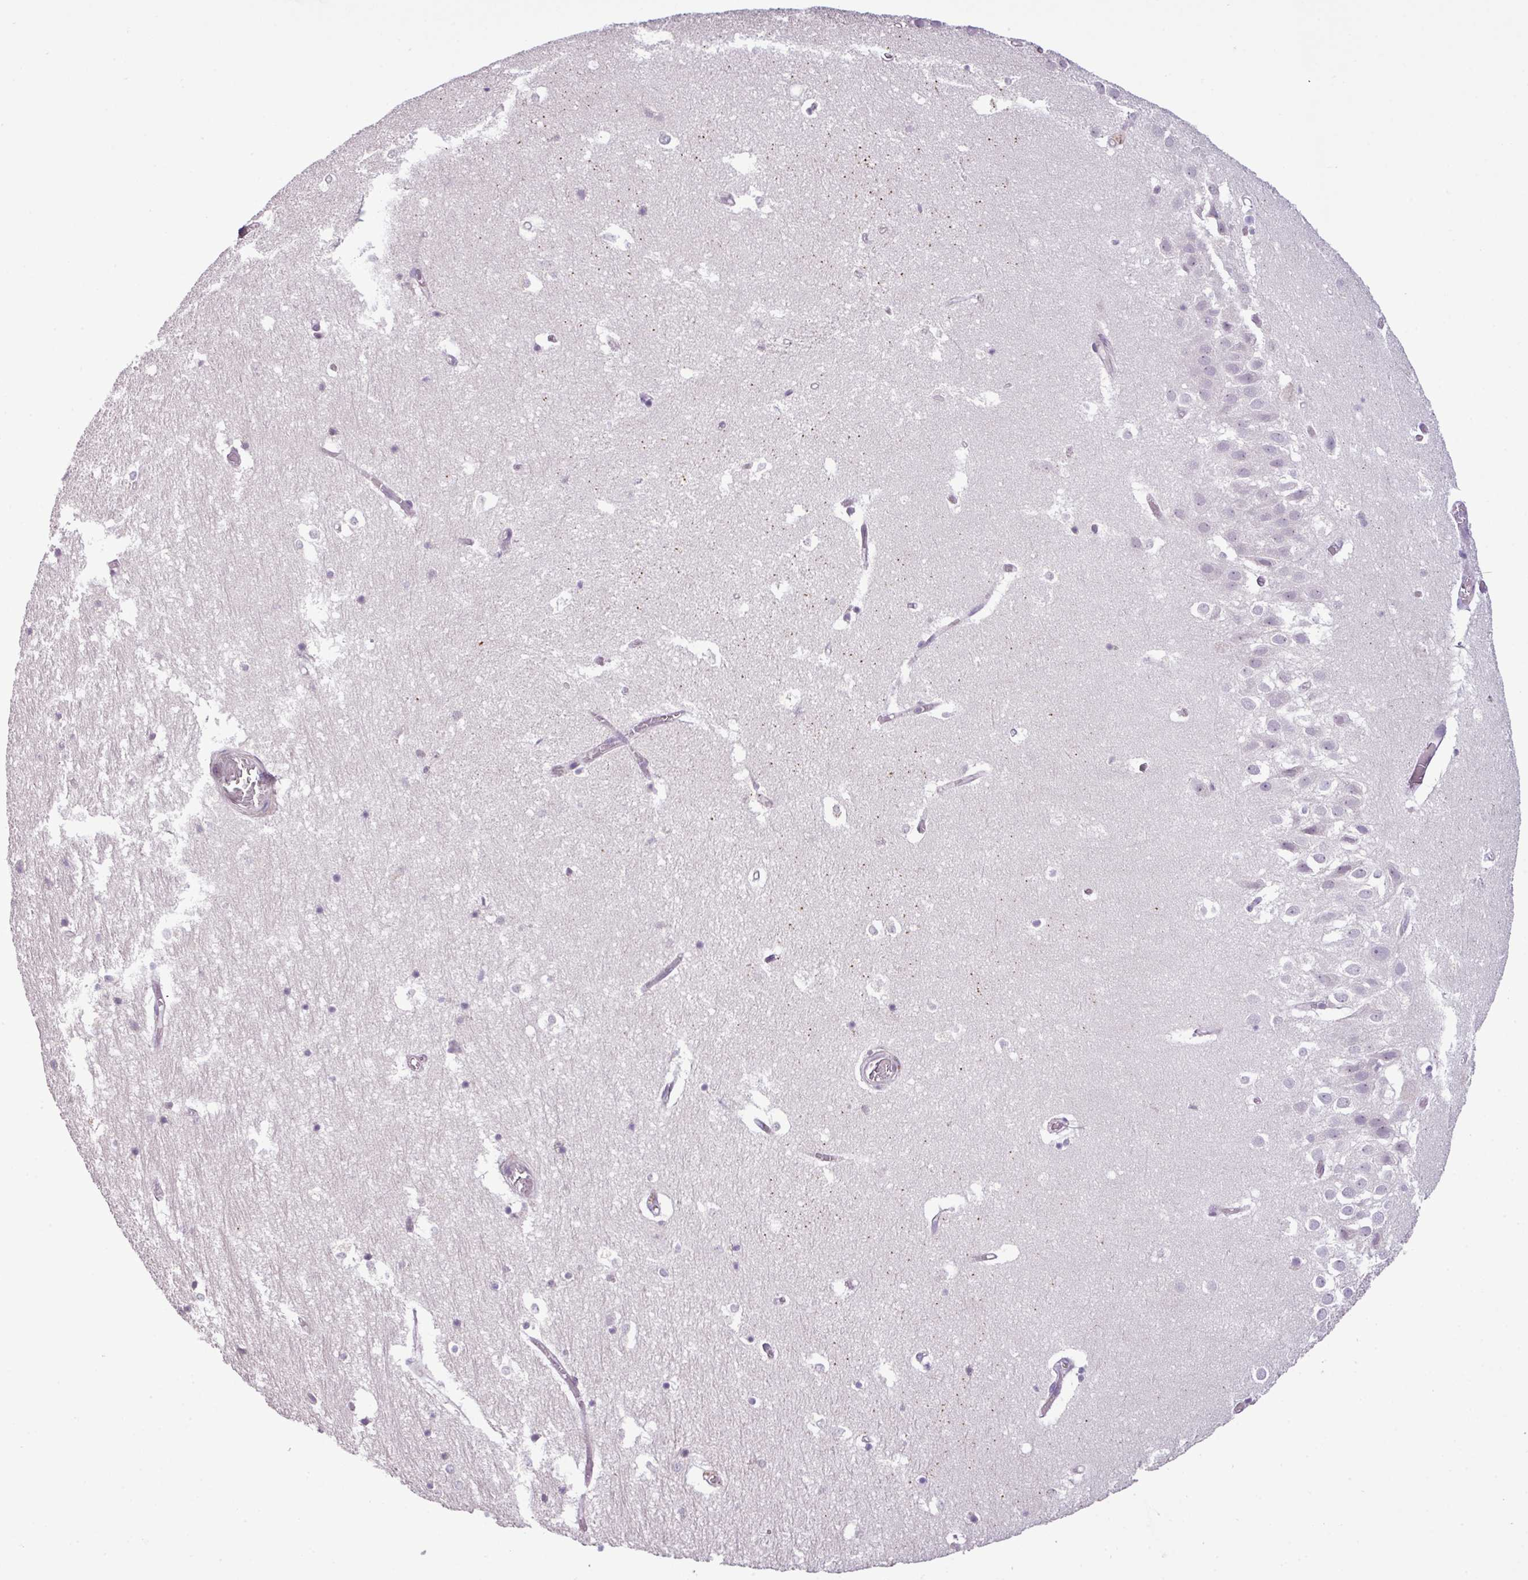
{"staining": {"intensity": "negative", "quantity": "none", "location": "none"}, "tissue": "hippocampus", "cell_type": "Glial cells", "image_type": "normal", "snomed": [{"axis": "morphology", "description": "Normal tissue, NOS"}, {"axis": "topography", "description": "Hippocampus"}], "caption": "The immunohistochemistry (IHC) micrograph has no significant expression in glial cells of hippocampus.", "gene": "DNAJB13", "patient": {"sex": "female", "age": 52}}